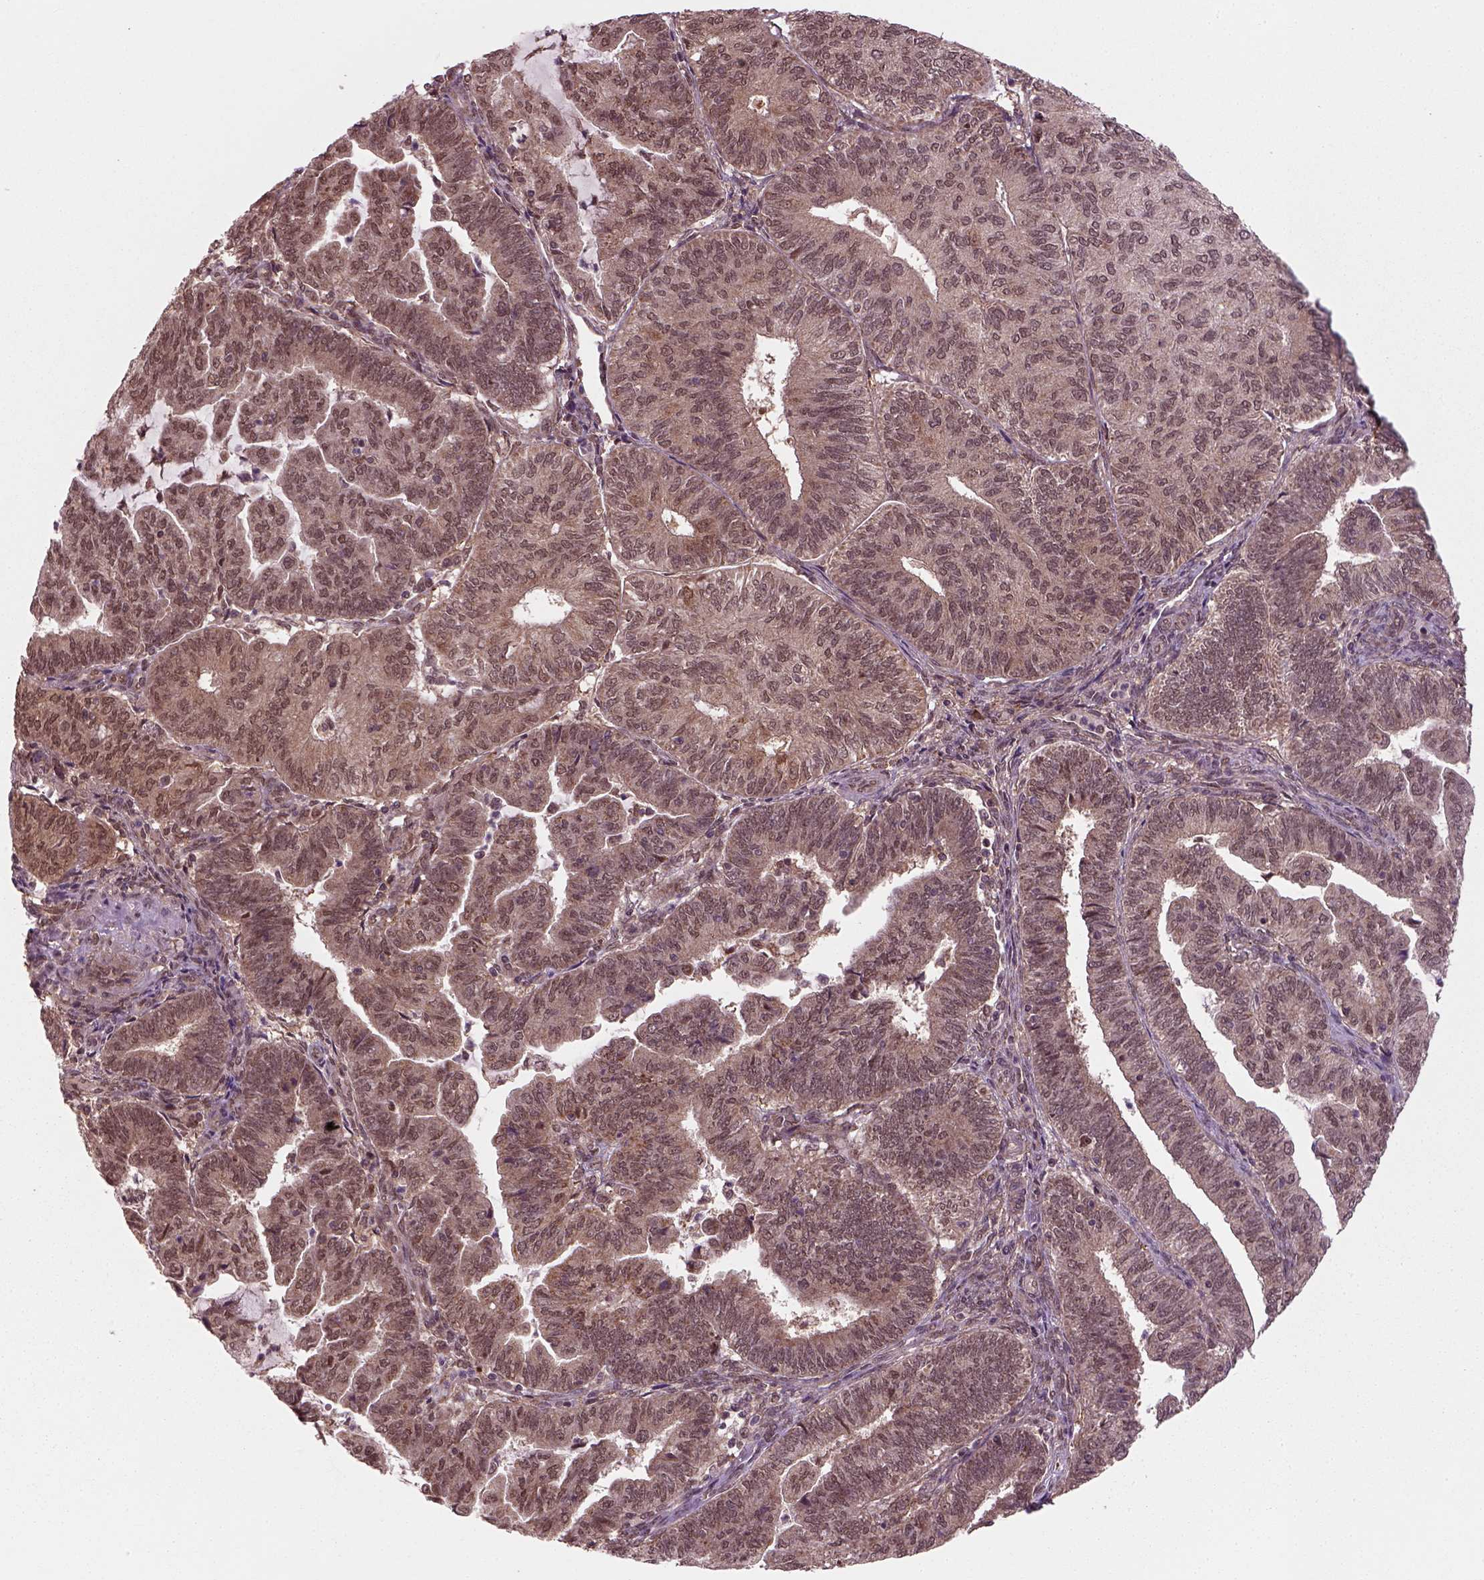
{"staining": {"intensity": "moderate", "quantity": ">75%", "location": "cytoplasmic/membranous"}, "tissue": "endometrial cancer", "cell_type": "Tumor cells", "image_type": "cancer", "snomed": [{"axis": "morphology", "description": "Adenocarcinoma, NOS"}, {"axis": "topography", "description": "Endometrium"}], "caption": "DAB immunohistochemical staining of endometrial cancer reveals moderate cytoplasmic/membranous protein staining in approximately >75% of tumor cells.", "gene": "NUDT9", "patient": {"sex": "female", "age": 82}}